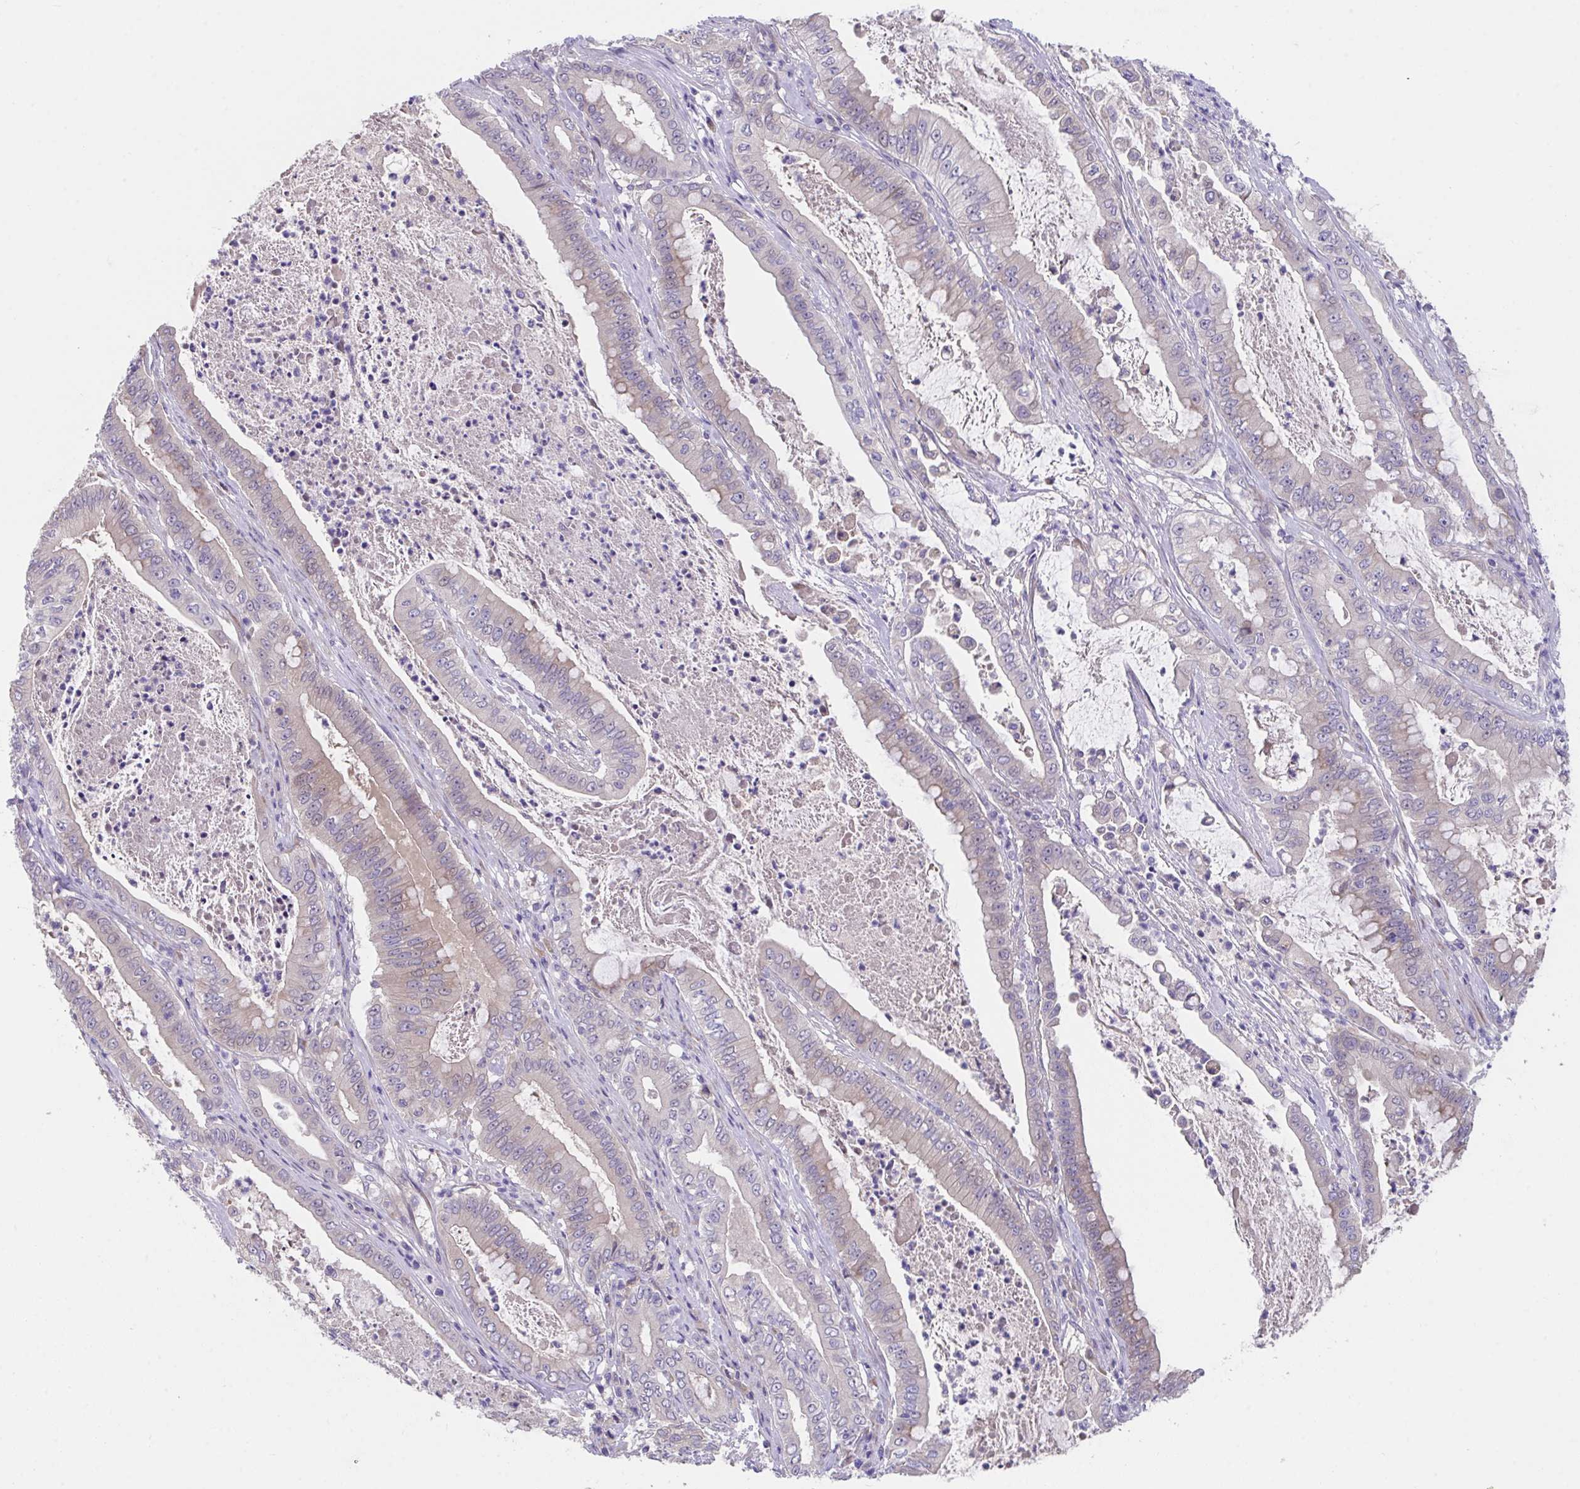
{"staining": {"intensity": "weak", "quantity": "25%-75%", "location": "cytoplasmic/membranous"}, "tissue": "pancreatic cancer", "cell_type": "Tumor cells", "image_type": "cancer", "snomed": [{"axis": "morphology", "description": "Adenocarcinoma, NOS"}, {"axis": "topography", "description": "Pancreas"}], "caption": "Pancreatic cancer (adenocarcinoma) stained for a protein reveals weak cytoplasmic/membranous positivity in tumor cells.", "gene": "SUSD4", "patient": {"sex": "male", "age": 71}}